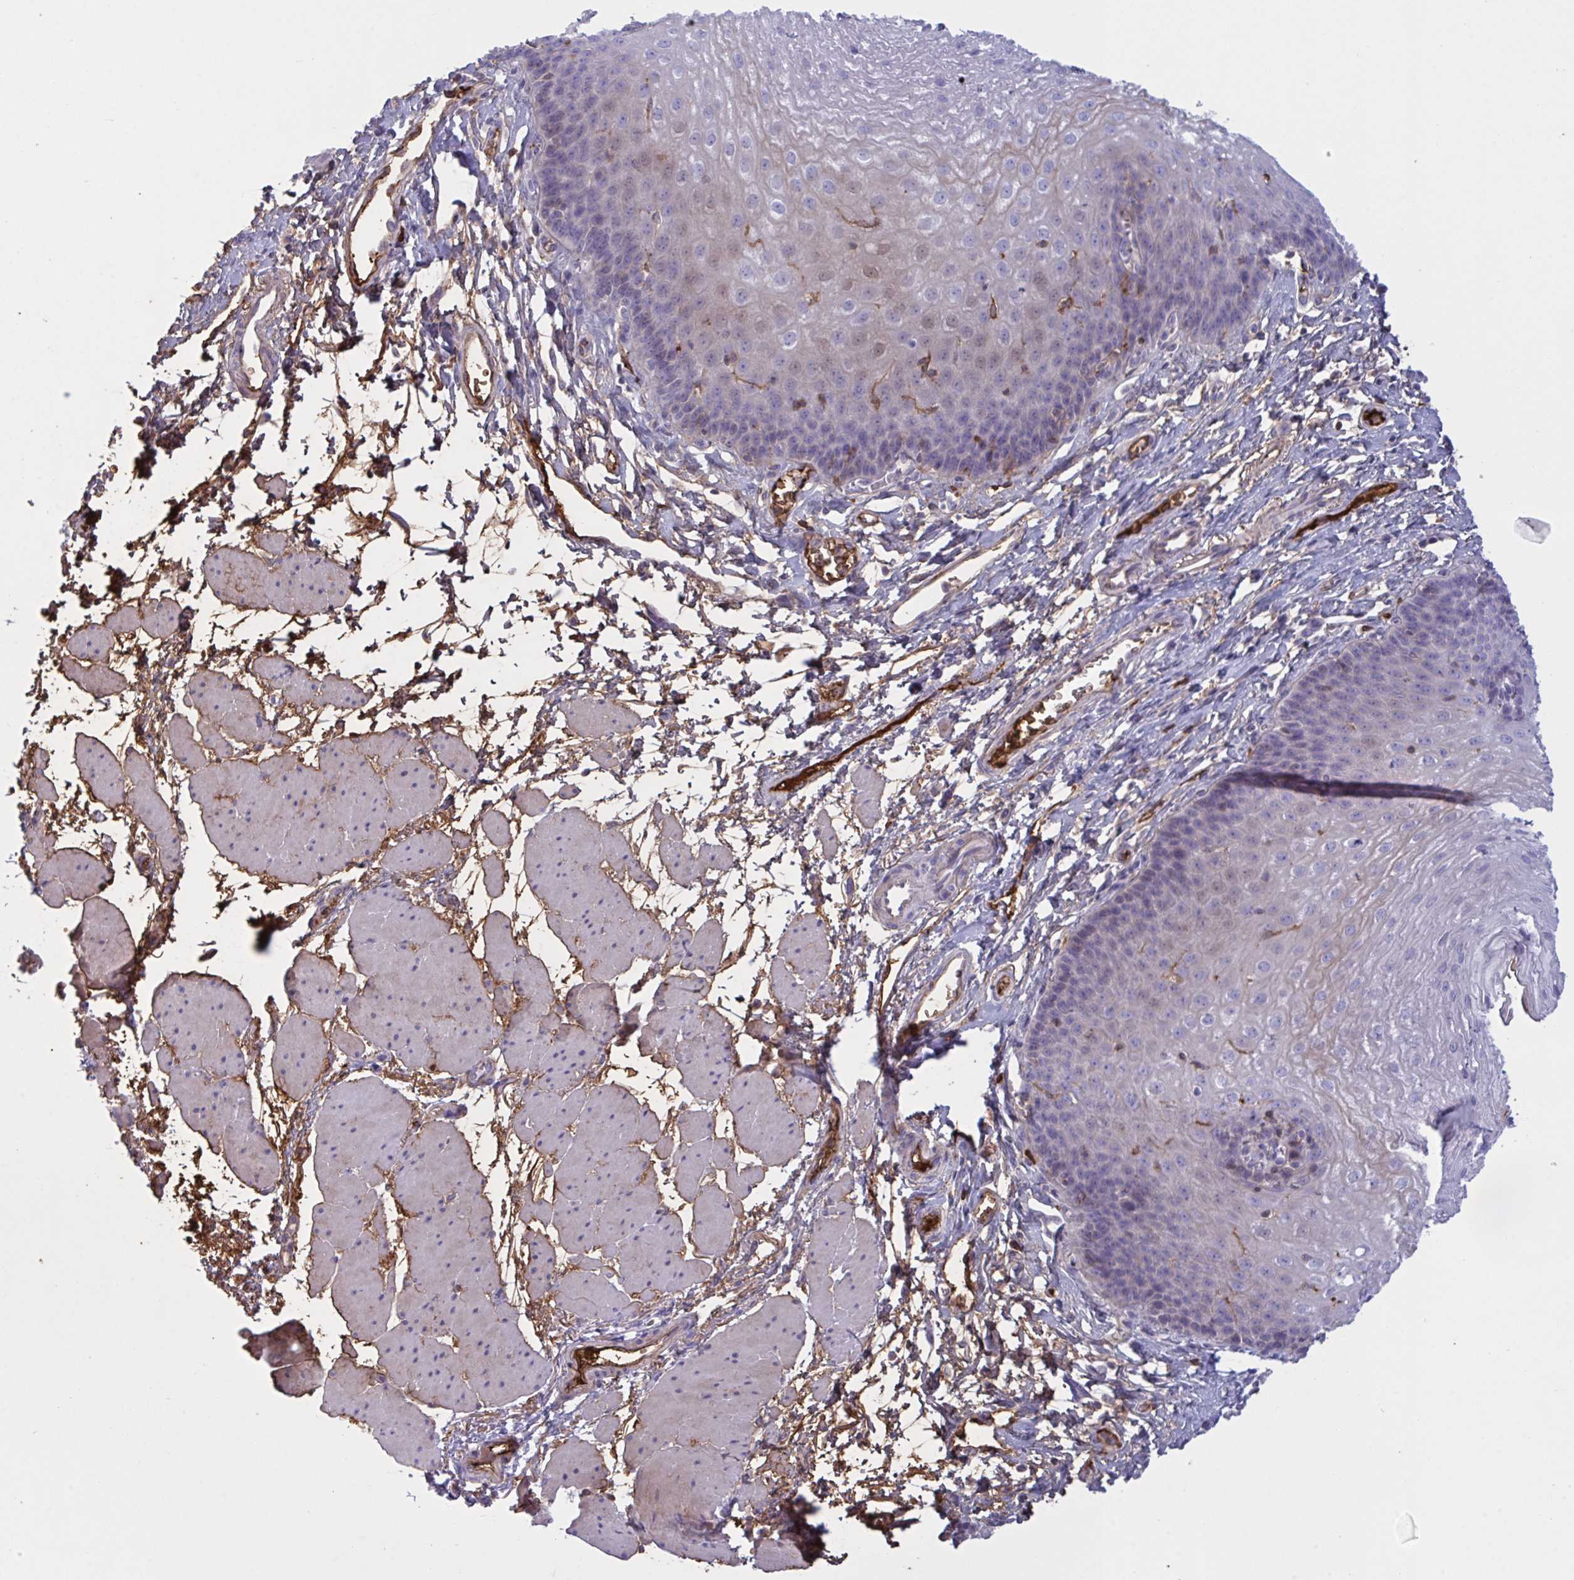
{"staining": {"intensity": "weak", "quantity": "<25%", "location": "cytoplasmic/membranous"}, "tissue": "esophagus", "cell_type": "Squamous epithelial cells", "image_type": "normal", "snomed": [{"axis": "morphology", "description": "Normal tissue, NOS"}, {"axis": "topography", "description": "Esophagus"}], "caption": "An IHC photomicrograph of benign esophagus is shown. There is no staining in squamous epithelial cells of esophagus. (DAB immunohistochemistry (IHC), high magnification).", "gene": "IL1R1", "patient": {"sex": "female", "age": 81}}